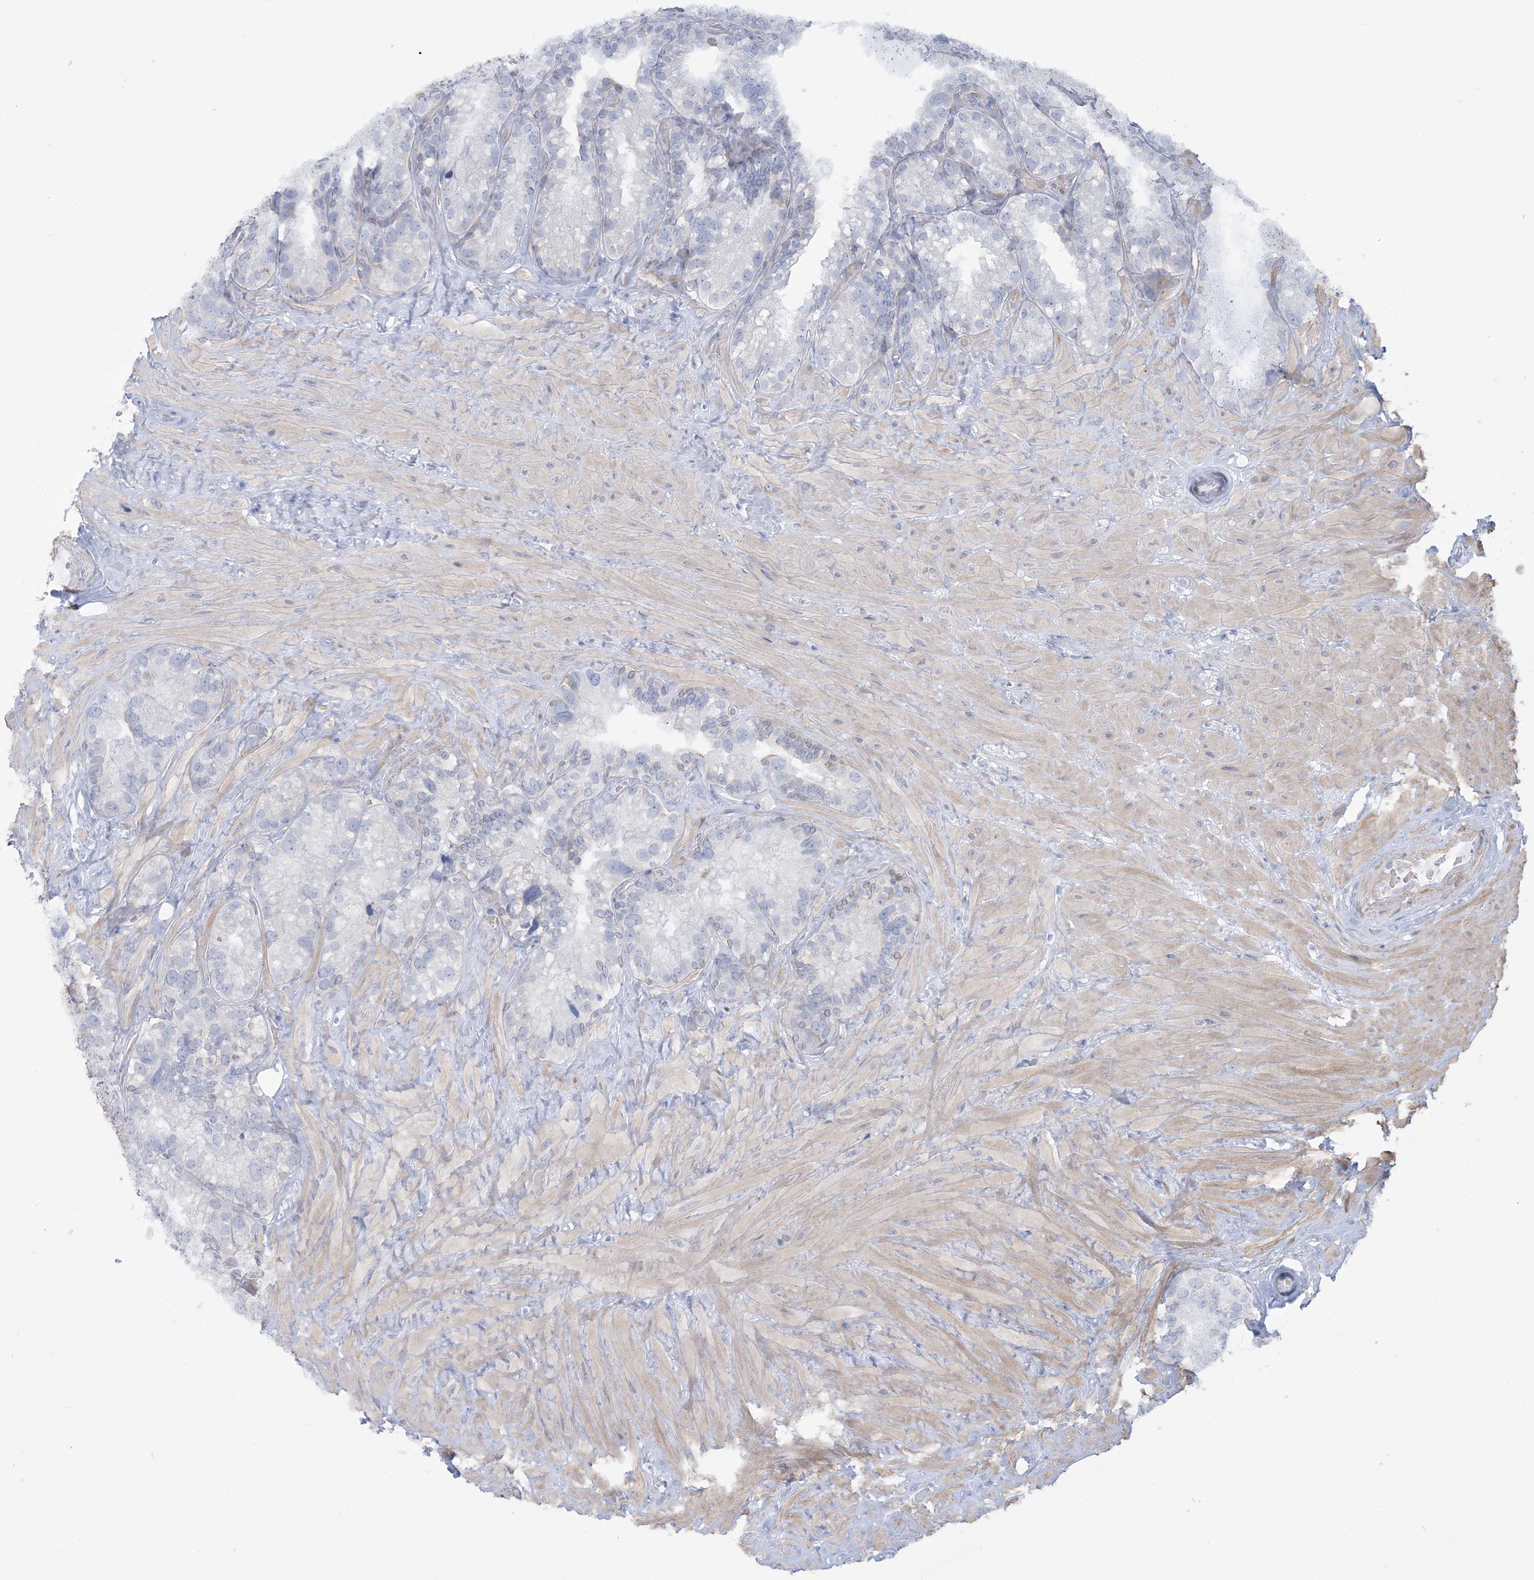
{"staining": {"intensity": "negative", "quantity": "none", "location": "none"}, "tissue": "seminal vesicle", "cell_type": "Glandular cells", "image_type": "normal", "snomed": [{"axis": "morphology", "description": "Normal tissue, NOS"}, {"axis": "topography", "description": "Prostate"}, {"axis": "topography", "description": "Seminal veicle"}], "caption": "An image of human seminal vesicle is negative for staining in glandular cells. (DAB immunohistochemistry (IHC) with hematoxylin counter stain).", "gene": "AGXT", "patient": {"sex": "male", "age": 68}}